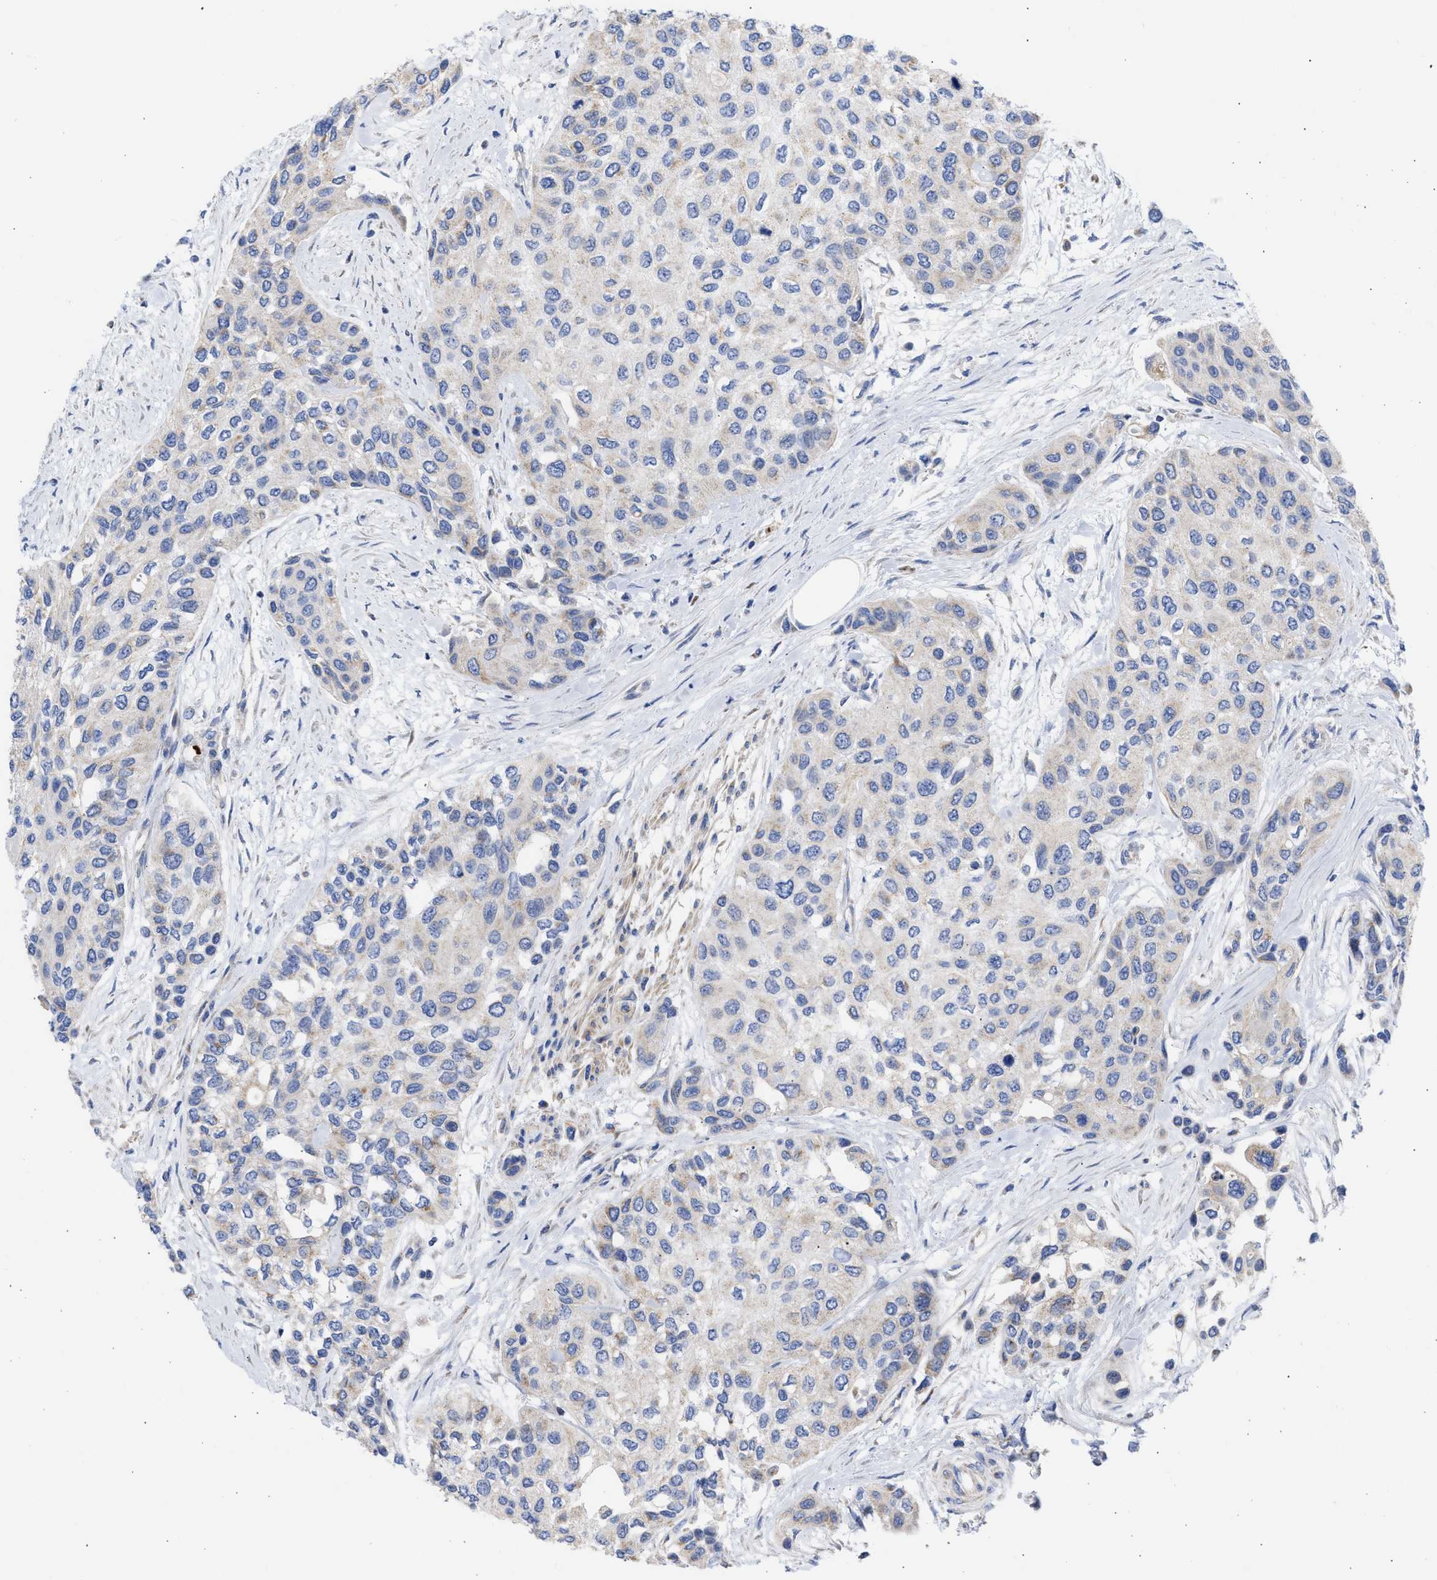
{"staining": {"intensity": "weak", "quantity": "25%-75%", "location": "cytoplasmic/membranous"}, "tissue": "urothelial cancer", "cell_type": "Tumor cells", "image_type": "cancer", "snomed": [{"axis": "morphology", "description": "Urothelial carcinoma, High grade"}, {"axis": "topography", "description": "Urinary bladder"}], "caption": "A histopathology image of high-grade urothelial carcinoma stained for a protein shows weak cytoplasmic/membranous brown staining in tumor cells.", "gene": "BTG3", "patient": {"sex": "female", "age": 56}}